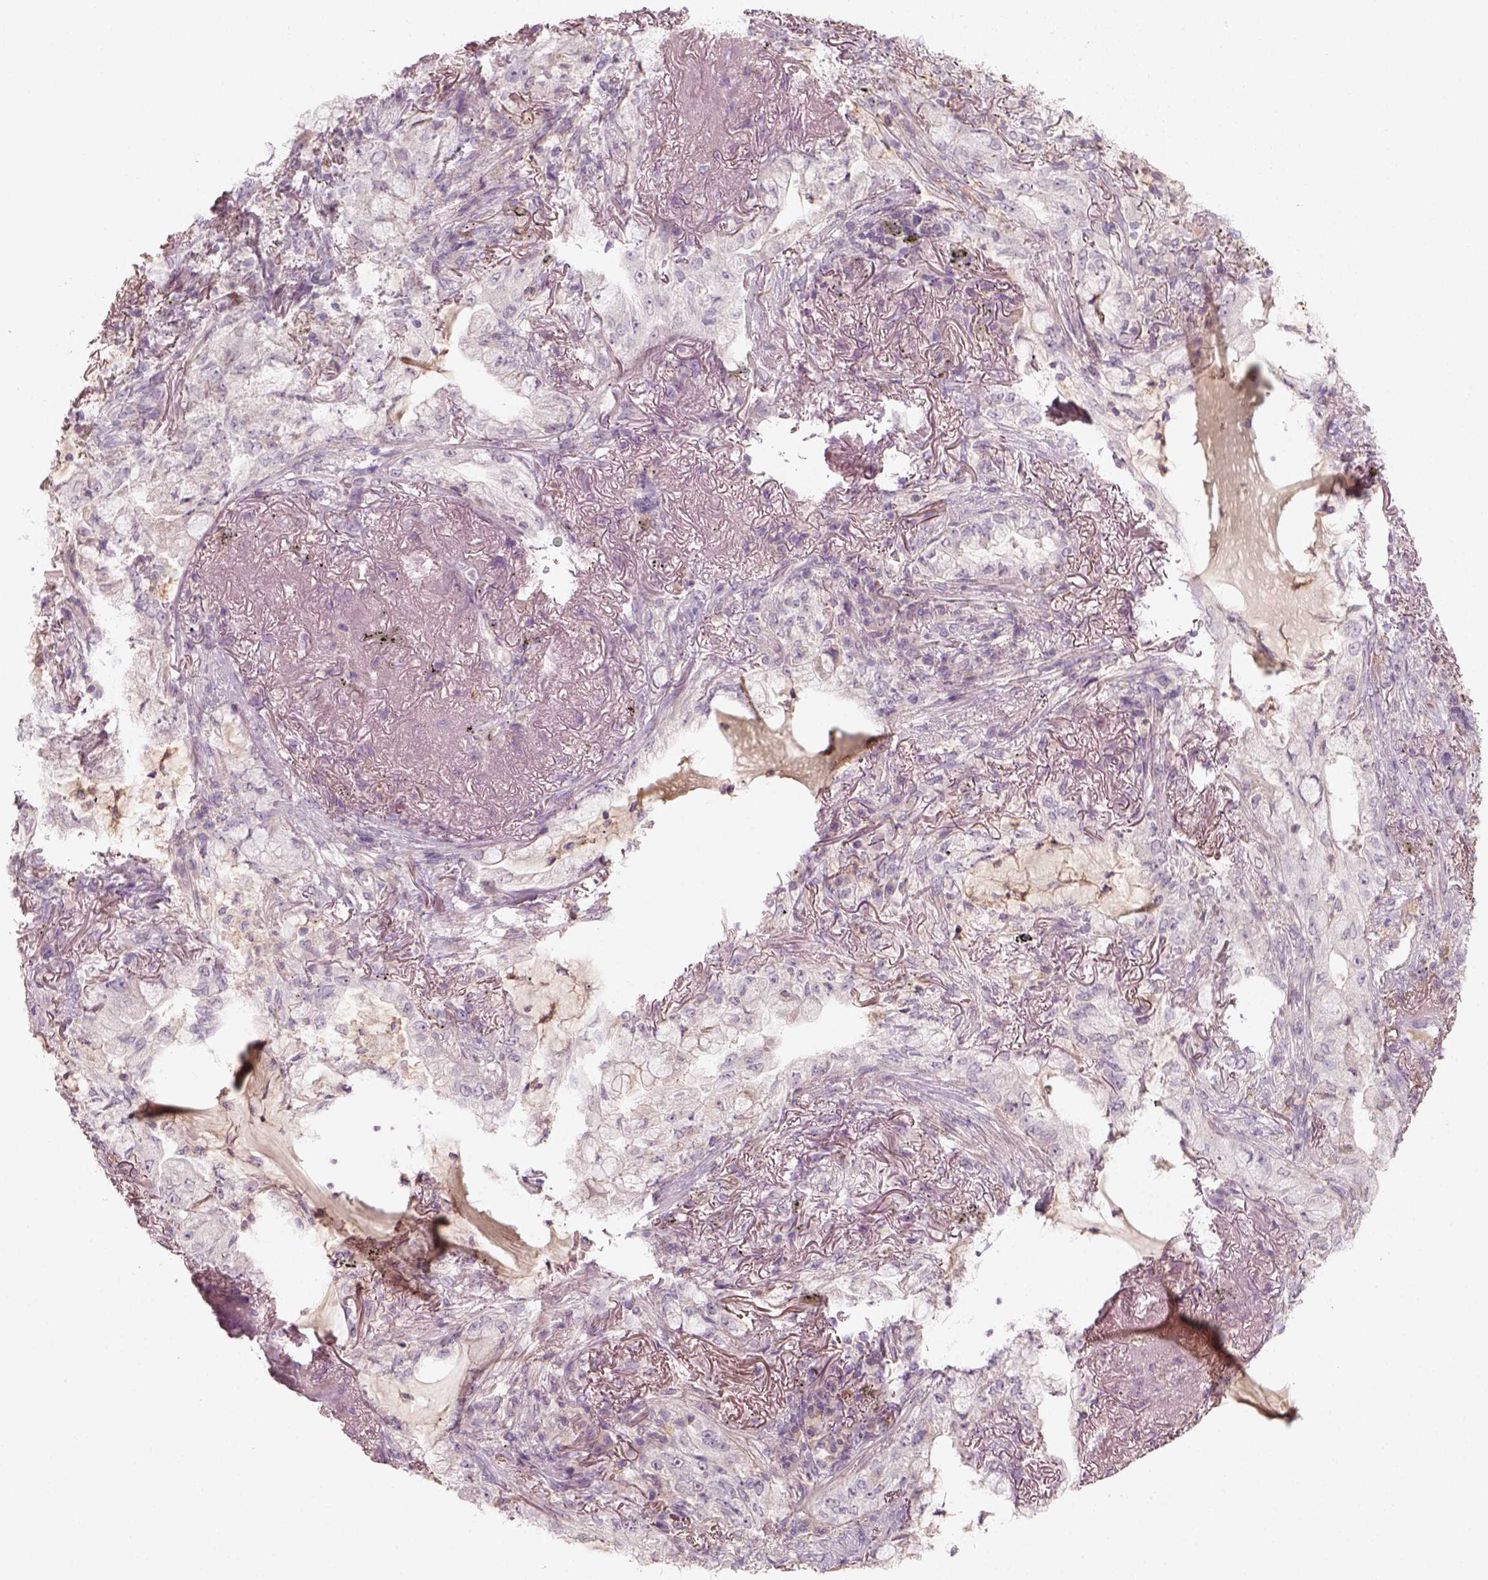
{"staining": {"intensity": "negative", "quantity": "none", "location": "none"}, "tissue": "lung cancer", "cell_type": "Tumor cells", "image_type": "cancer", "snomed": [{"axis": "morphology", "description": "Adenocarcinoma, NOS"}, {"axis": "topography", "description": "Lung"}], "caption": "Protein analysis of lung cancer exhibits no significant expression in tumor cells.", "gene": "AQP9", "patient": {"sex": "female", "age": 73}}